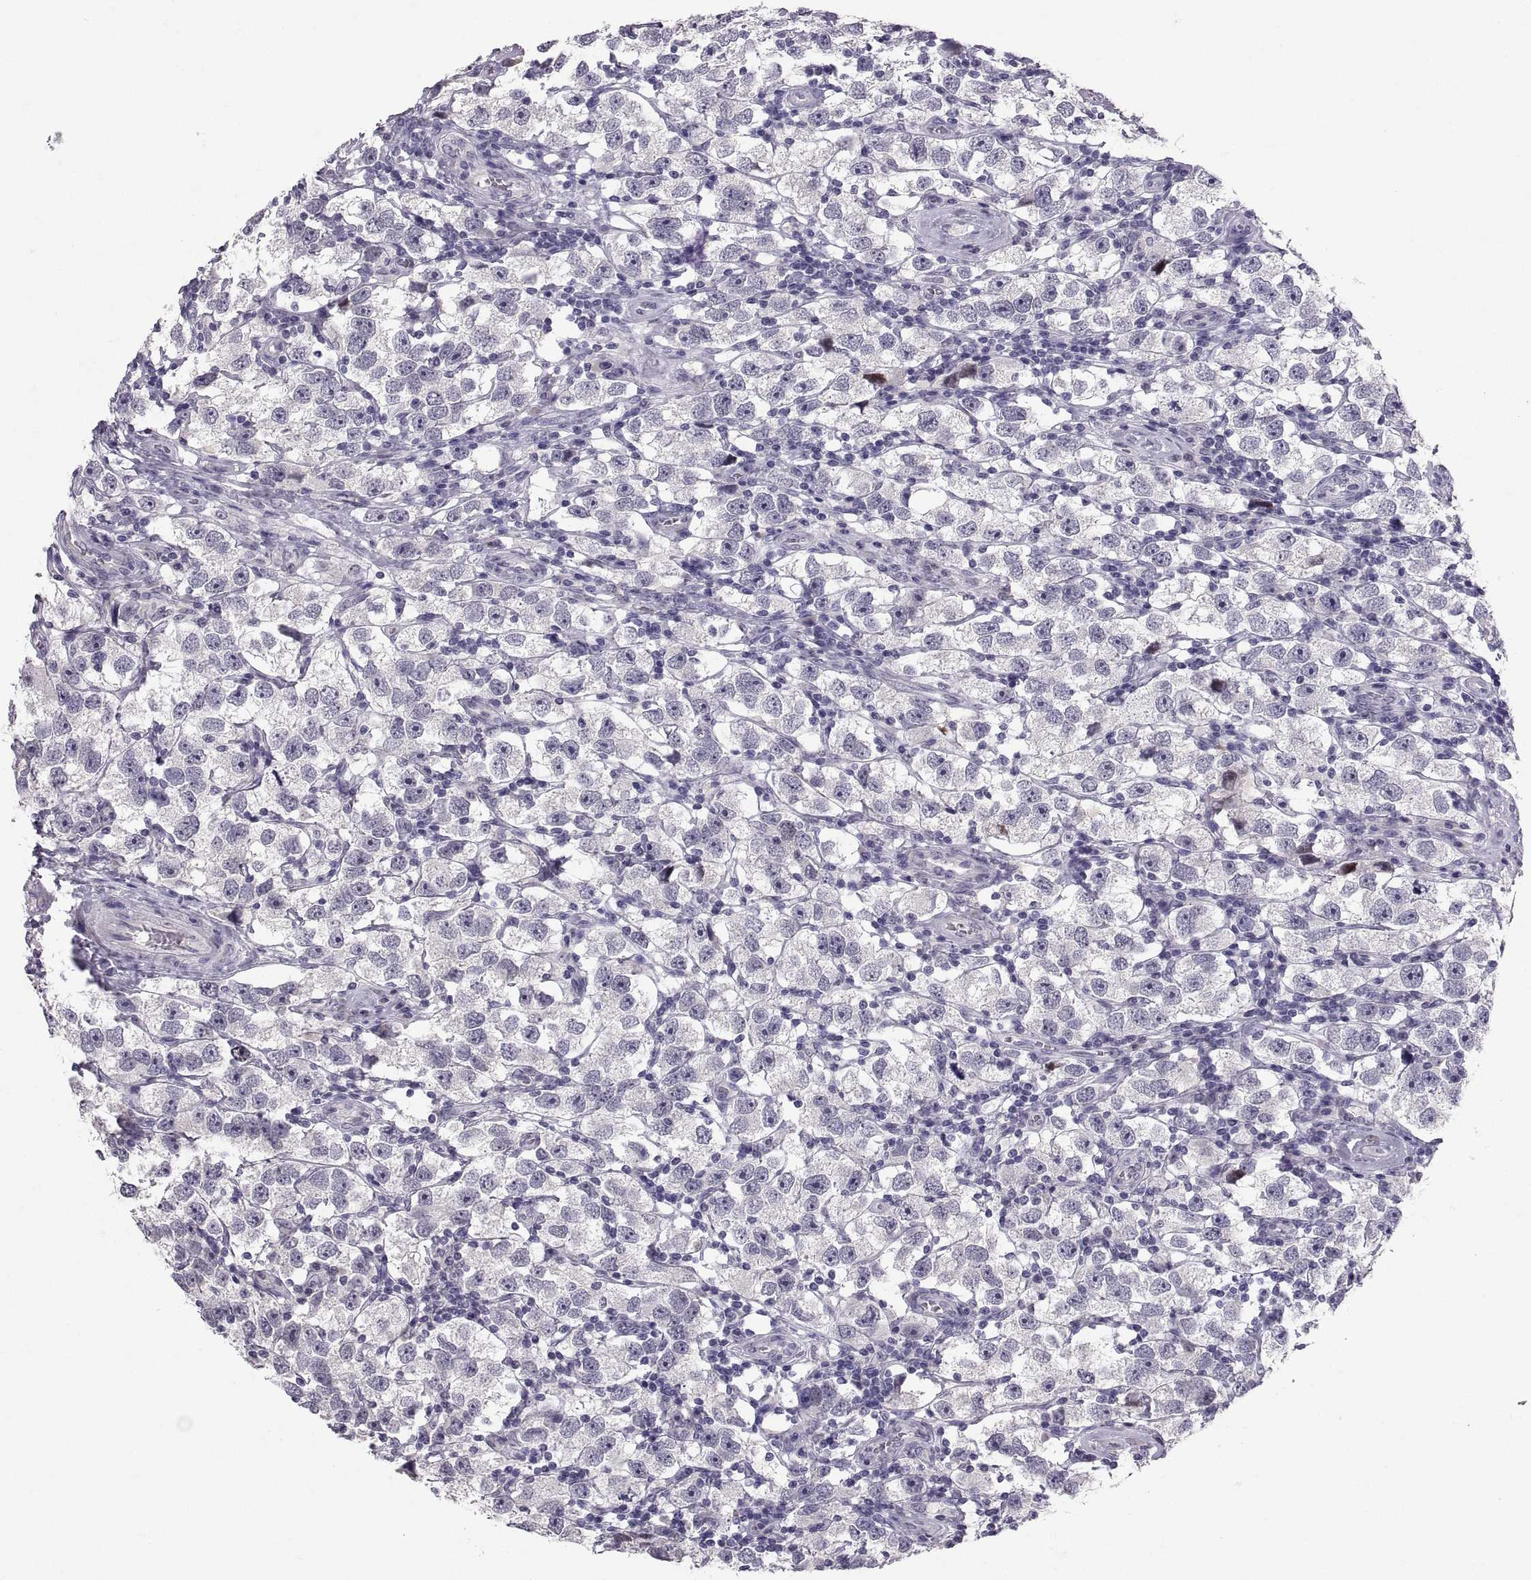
{"staining": {"intensity": "negative", "quantity": "none", "location": "none"}, "tissue": "testis cancer", "cell_type": "Tumor cells", "image_type": "cancer", "snomed": [{"axis": "morphology", "description": "Seminoma, NOS"}, {"axis": "topography", "description": "Testis"}], "caption": "This photomicrograph is of testis seminoma stained with IHC to label a protein in brown with the nuclei are counter-stained blue. There is no staining in tumor cells.", "gene": "PTN", "patient": {"sex": "male", "age": 26}}